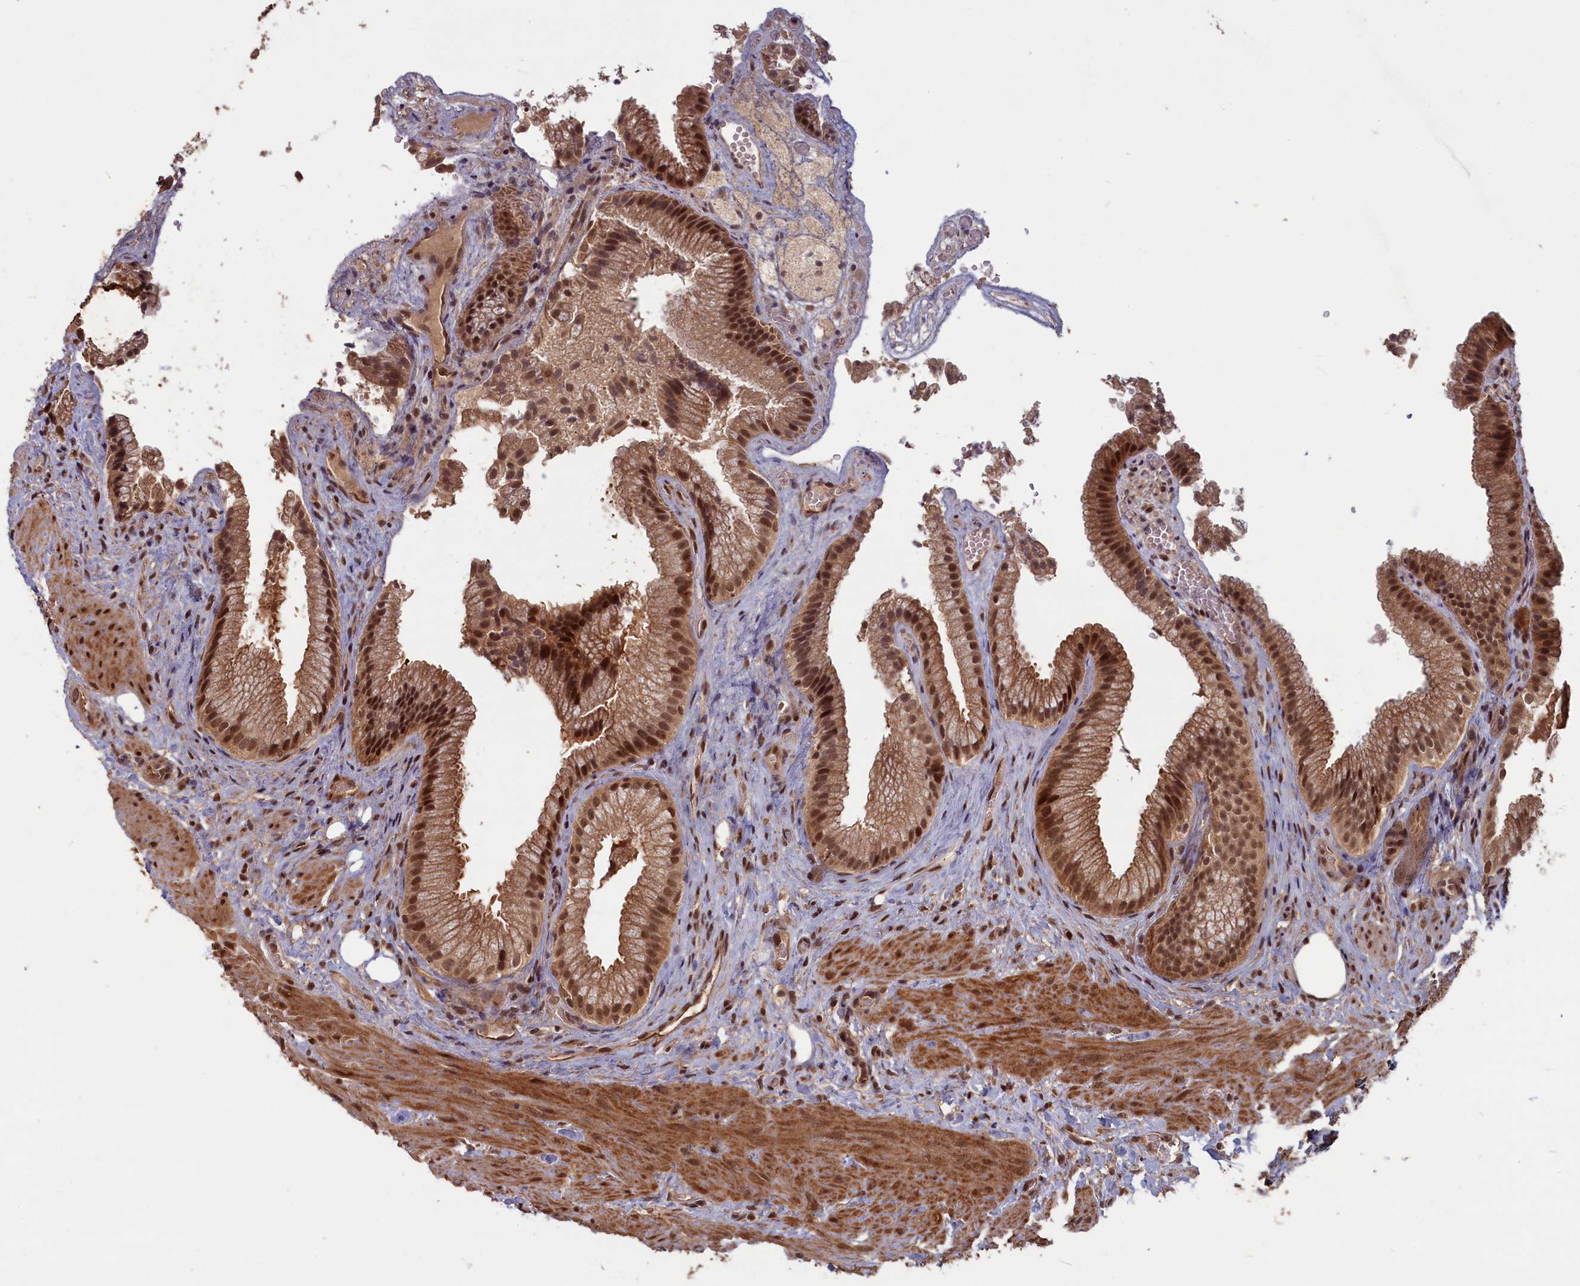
{"staining": {"intensity": "moderate", "quantity": ">75%", "location": "cytoplasmic/membranous,nuclear"}, "tissue": "gallbladder", "cell_type": "Glandular cells", "image_type": "normal", "snomed": [{"axis": "morphology", "description": "Normal tissue, NOS"}, {"axis": "morphology", "description": "Inflammation, NOS"}, {"axis": "topography", "description": "Gallbladder"}], "caption": "A micrograph of gallbladder stained for a protein displays moderate cytoplasmic/membranous,nuclear brown staining in glandular cells.", "gene": "HIF3A", "patient": {"sex": "male", "age": 51}}